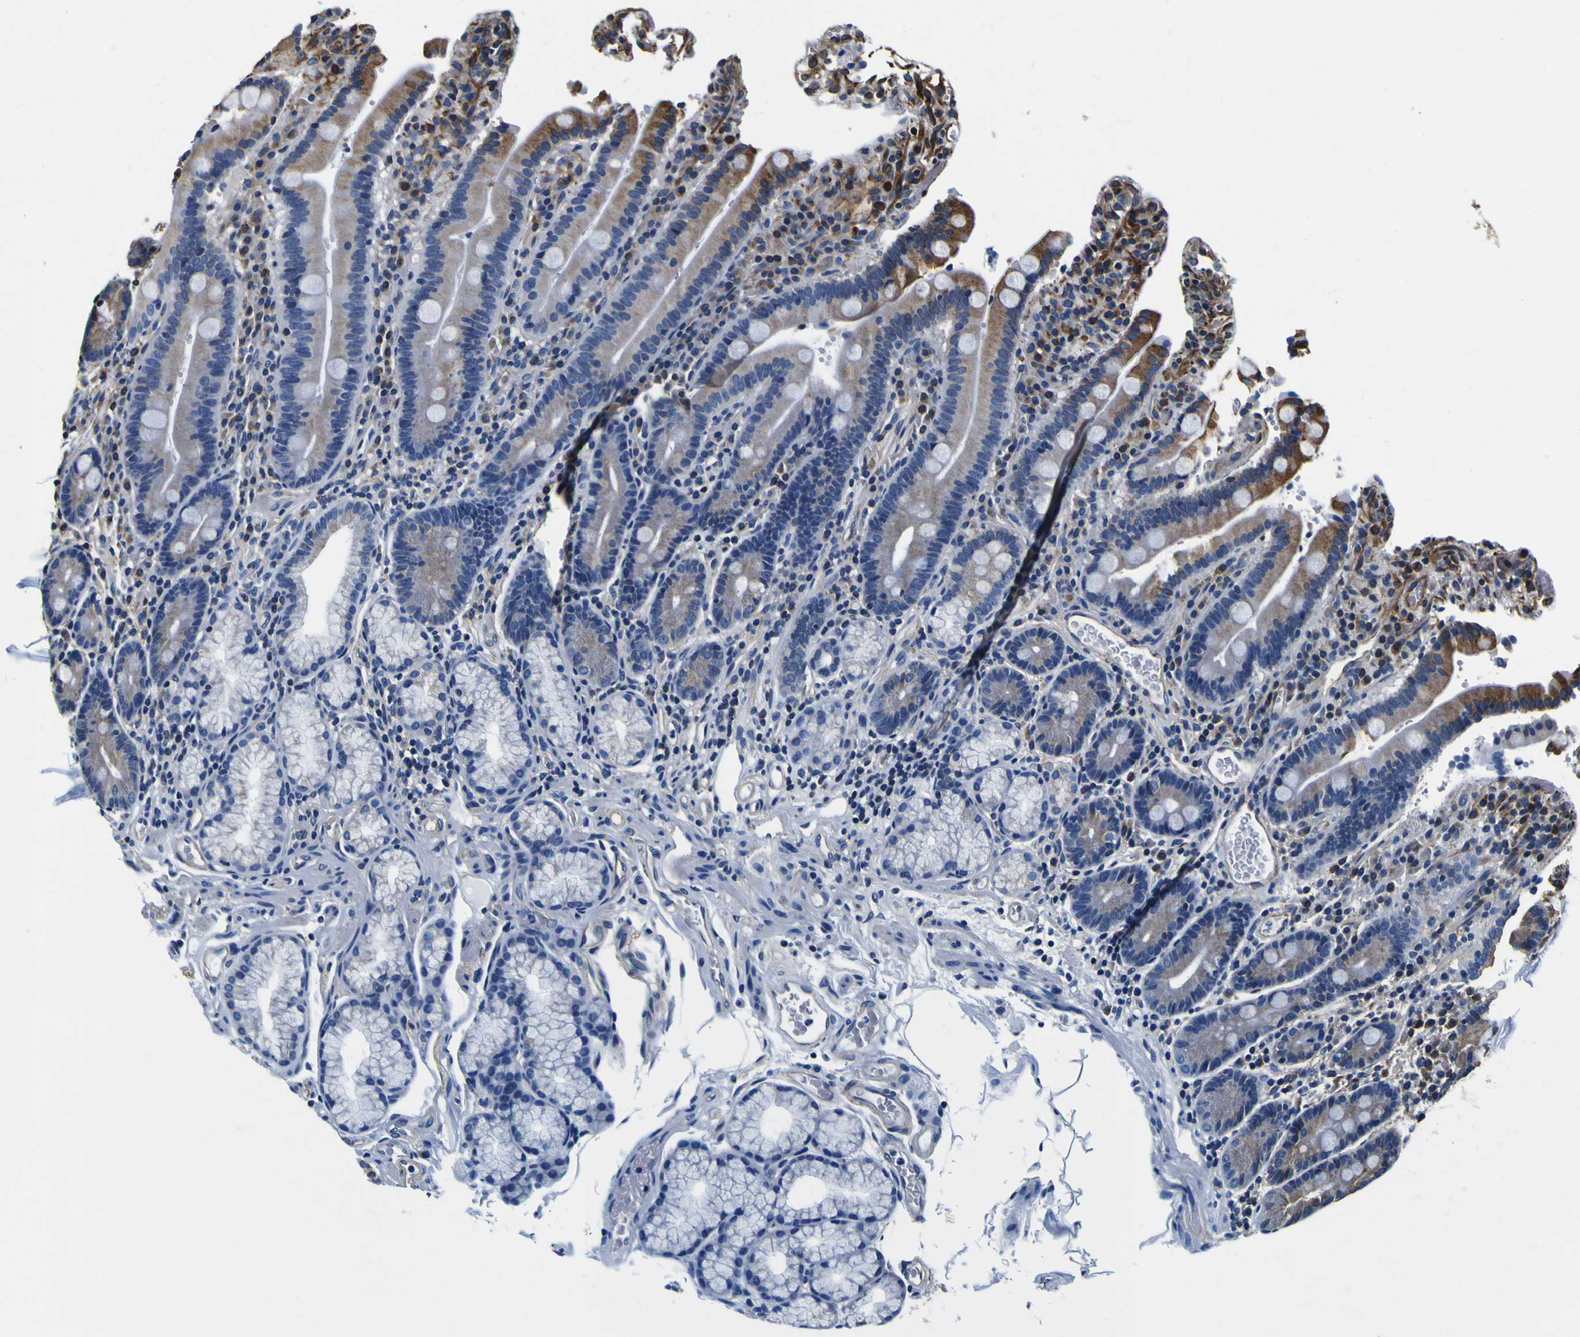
{"staining": {"intensity": "moderate", "quantity": "25%-75%", "location": "cytoplasmic/membranous"}, "tissue": "duodenum", "cell_type": "Glandular cells", "image_type": "normal", "snomed": [{"axis": "morphology", "description": "Normal tissue, NOS"}, {"axis": "topography", "description": "Small intestine, NOS"}], "caption": "Protein staining of unremarkable duodenum shows moderate cytoplasmic/membranous staining in about 25%-75% of glandular cells.", "gene": "TUBA1B", "patient": {"sex": "female", "age": 71}}